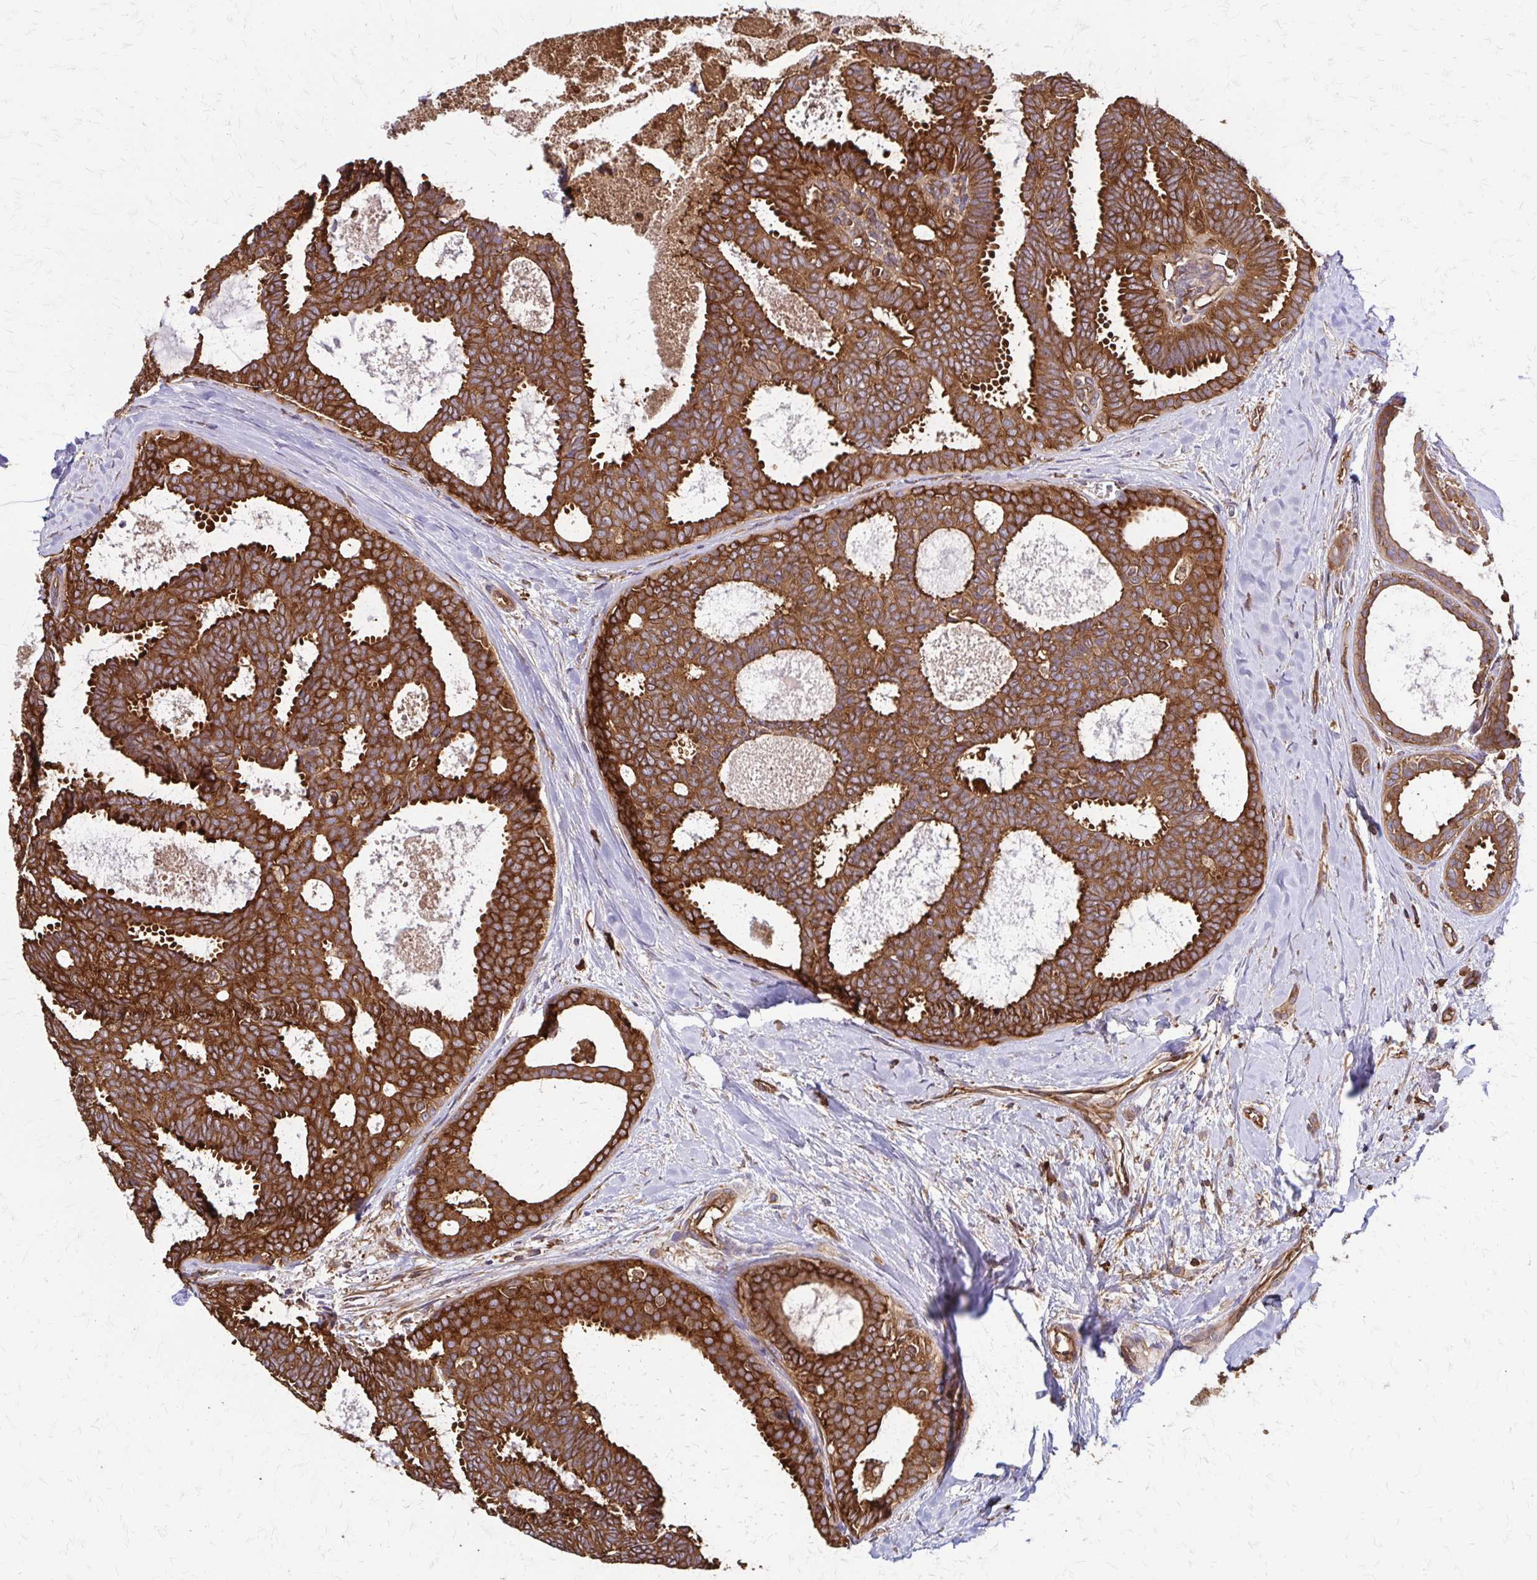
{"staining": {"intensity": "strong", "quantity": ">75%", "location": "cytoplasmic/membranous"}, "tissue": "breast cancer", "cell_type": "Tumor cells", "image_type": "cancer", "snomed": [{"axis": "morphology", "description": "Intraductal carcinoma, in situ"}, {"axis": "morphology", "description": "Duct carcinoma"}, {"axis": "morphology", "description": "Lobular carcinoma, in situ"}, {"axis": "topography", "description": "Breast"}], "caption": "Tumor cells demonstrate high levels of strong cytoplasmic/membranous positivity in approximately >75% of cells in human breast cancer.", "gene": "EEF2", "patient": {"sex": "female", "age": 44}}